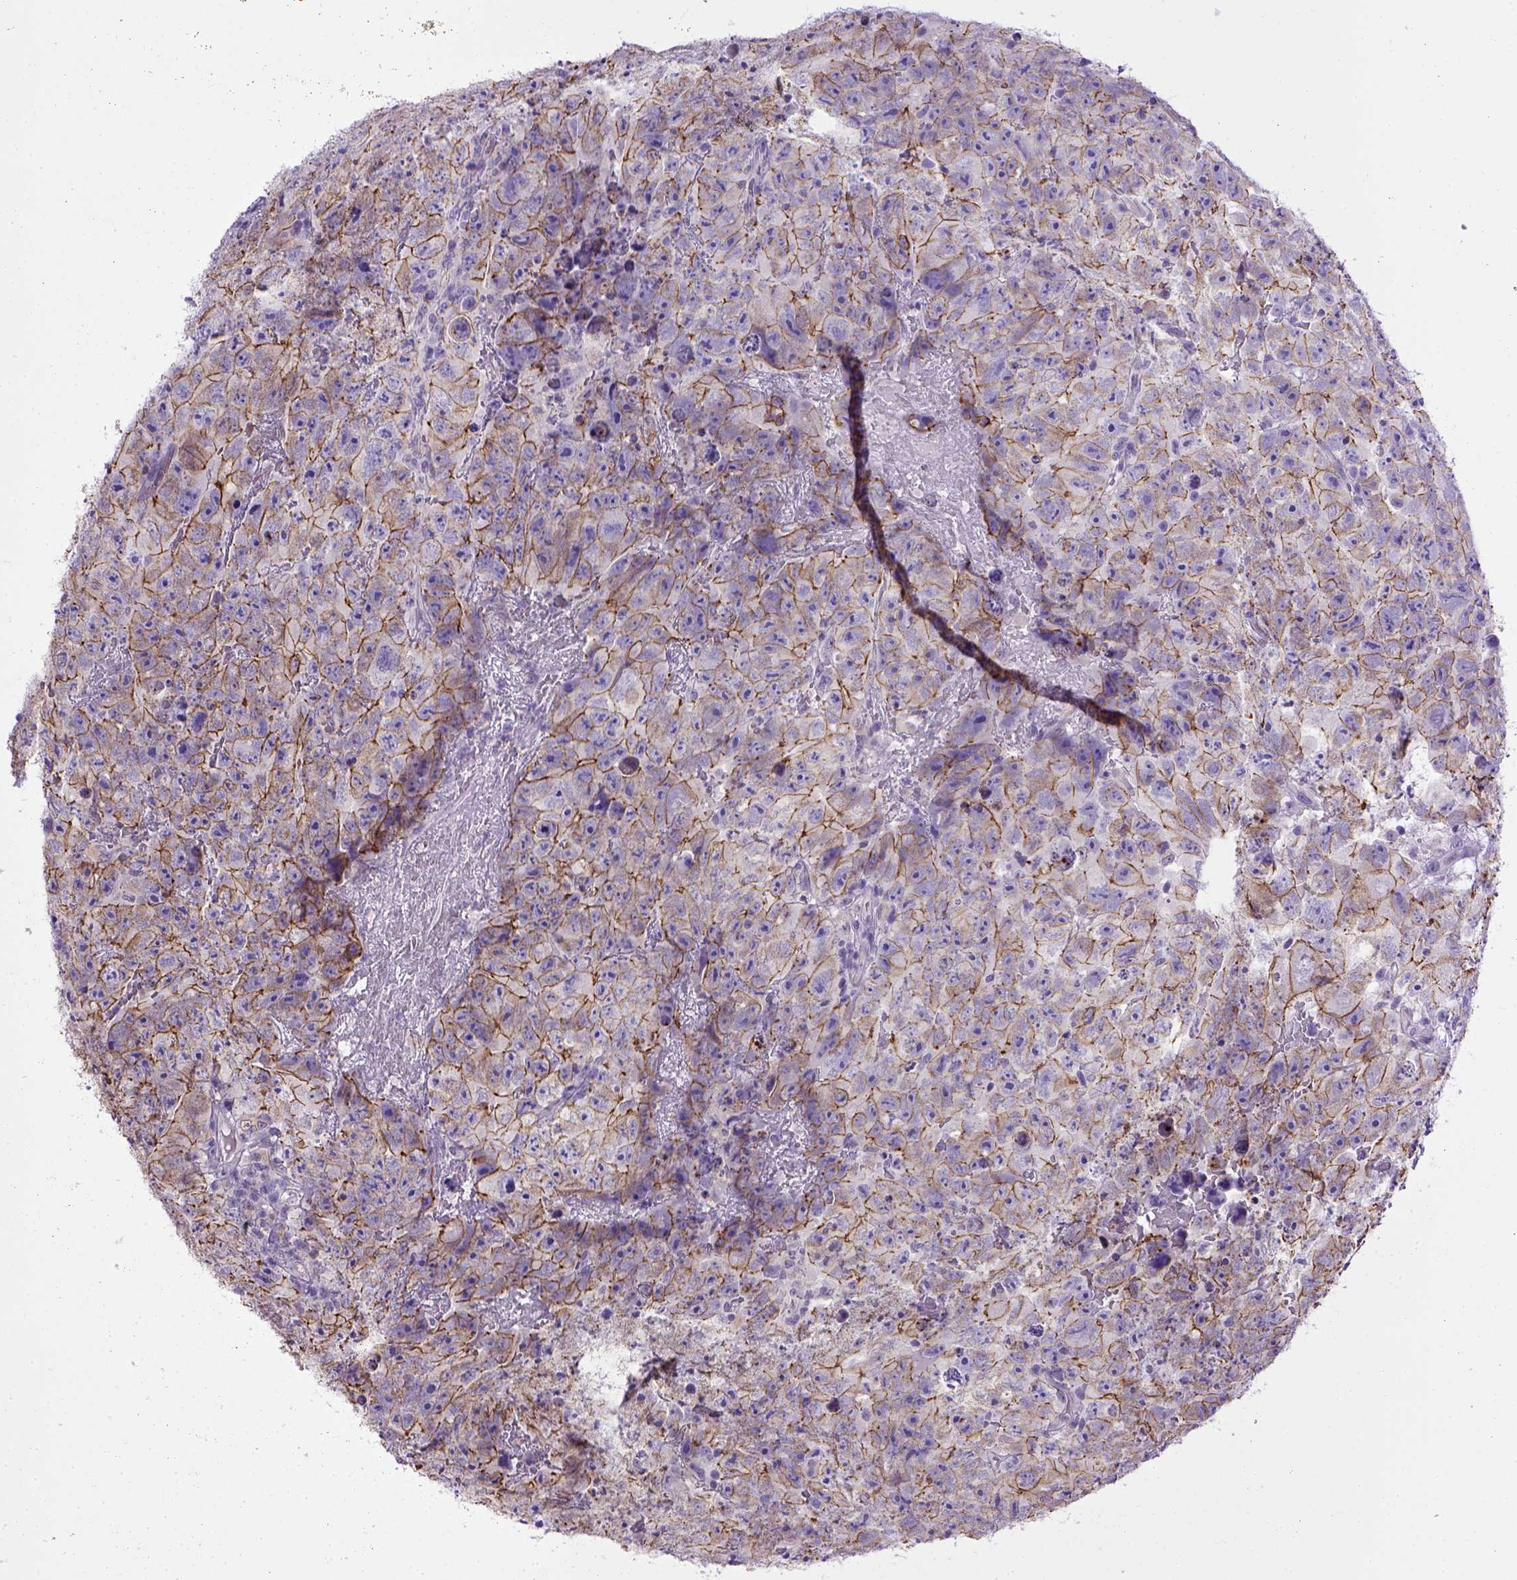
{"staining": {"intensity": "strong", "quantity": ">75%", "location": "cytoplasmic/membranous"}, "tissue": "testis cancer", "cell_type": "Tumor cells", "image_type": "cancer", "snomed": [{"axis": "morphology", "description": "Carcinoma, Embryonal, NOS"}, {"axis": "topography", "description": "Testis"}], "caption": "IHC of embryonal carcinoma (testis) exhibits high levels of strong cytoplasmic/membranous positivity in about >75% of tumor cells.", "gene": "CDH1", "patient": {"sex": "male", "age": 24}}